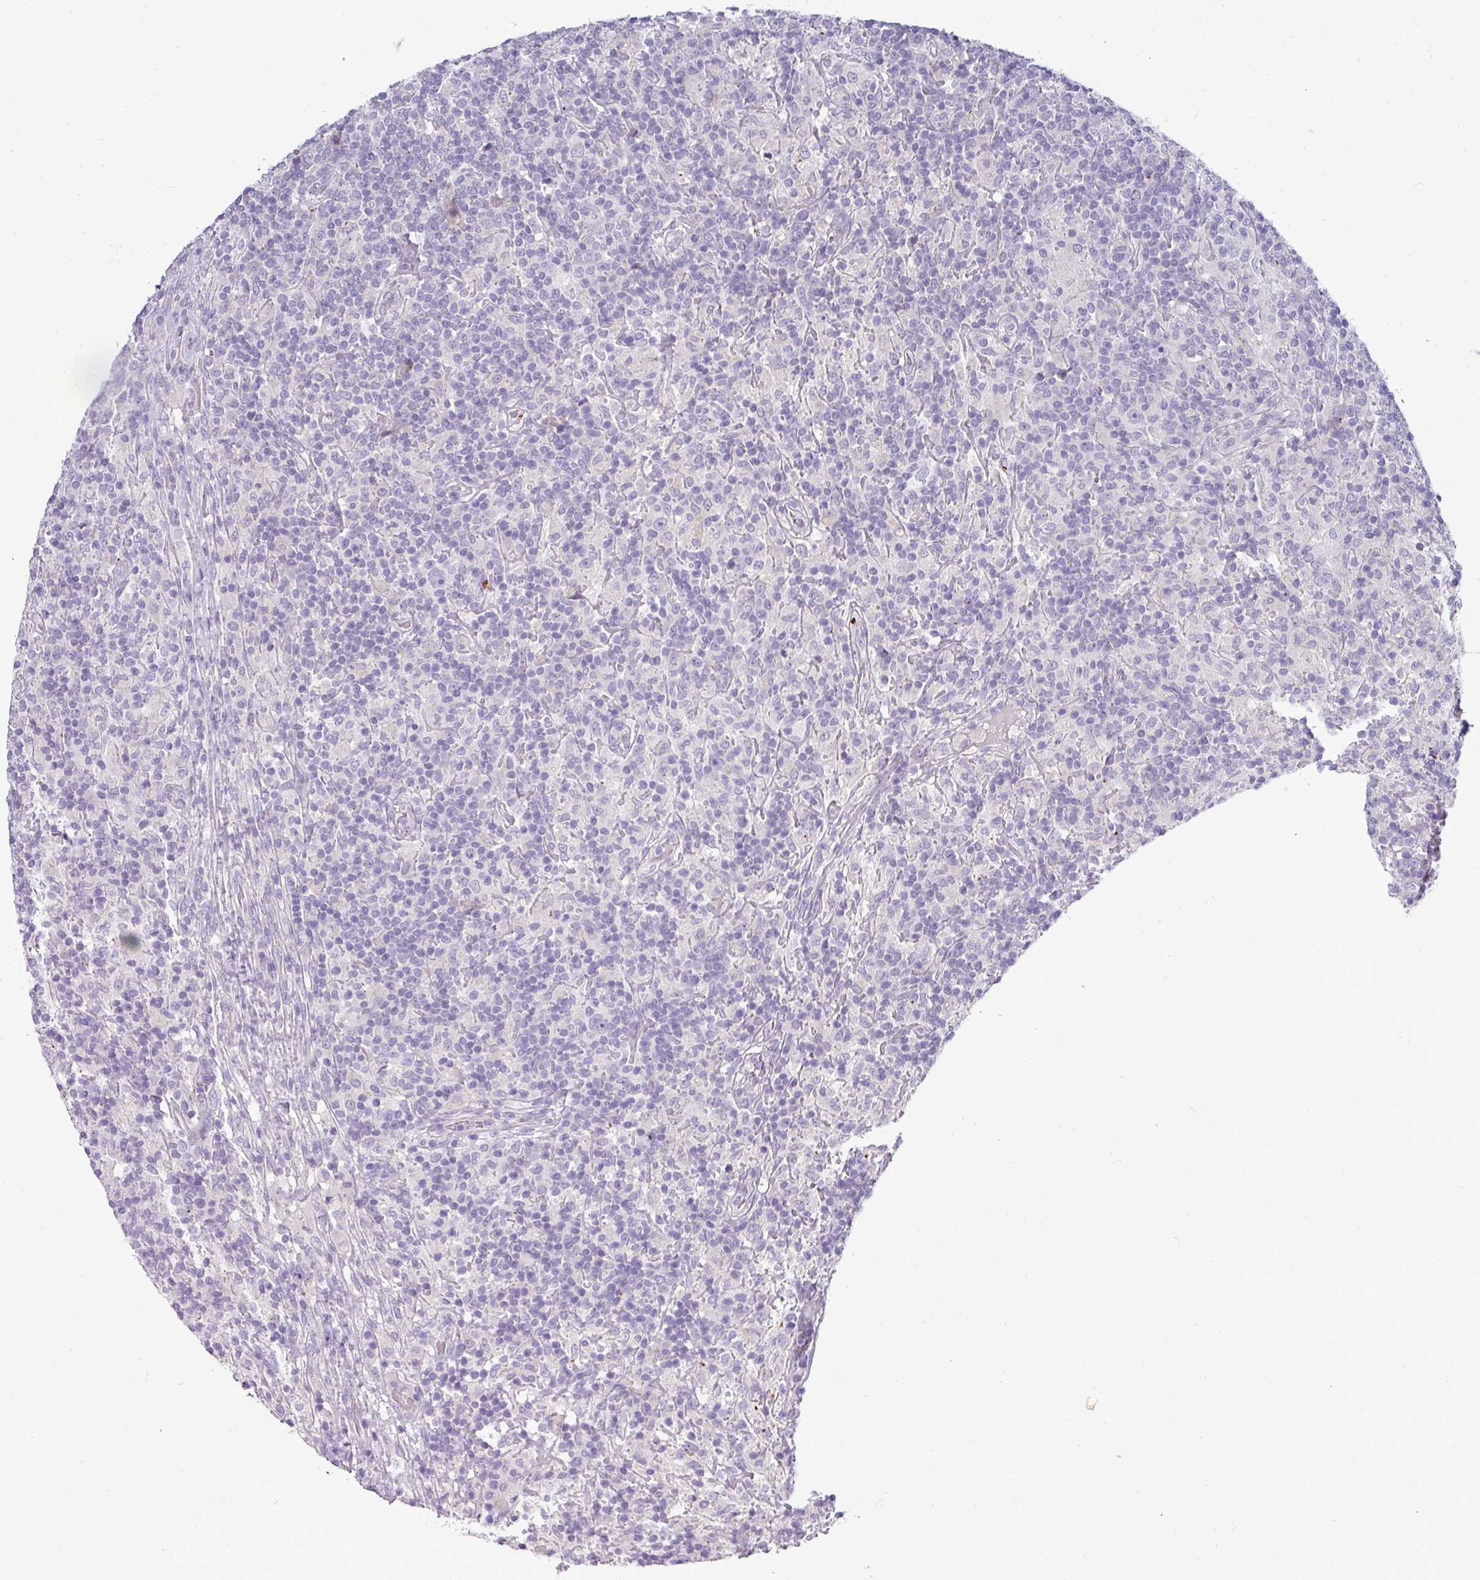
{"staining": {"intensity": "negative", "quantity": "none", "location": "none"}, "tissue": "lymphoma", "cell_type": "Tumor cells", "image_type": "cancer", "snomed": [{"axis": "morphology", "description": "Hodgkin's disease, NOS"}, {"axis": "topography", "description": "Lymph node"}], "caption": "Human lymphoma stained for a protein using immunohistochemistry (IHC) reveals no expression in tumor cells.", "gene": "ASXL3", "patient": {"sex": "male", "age": 70}}